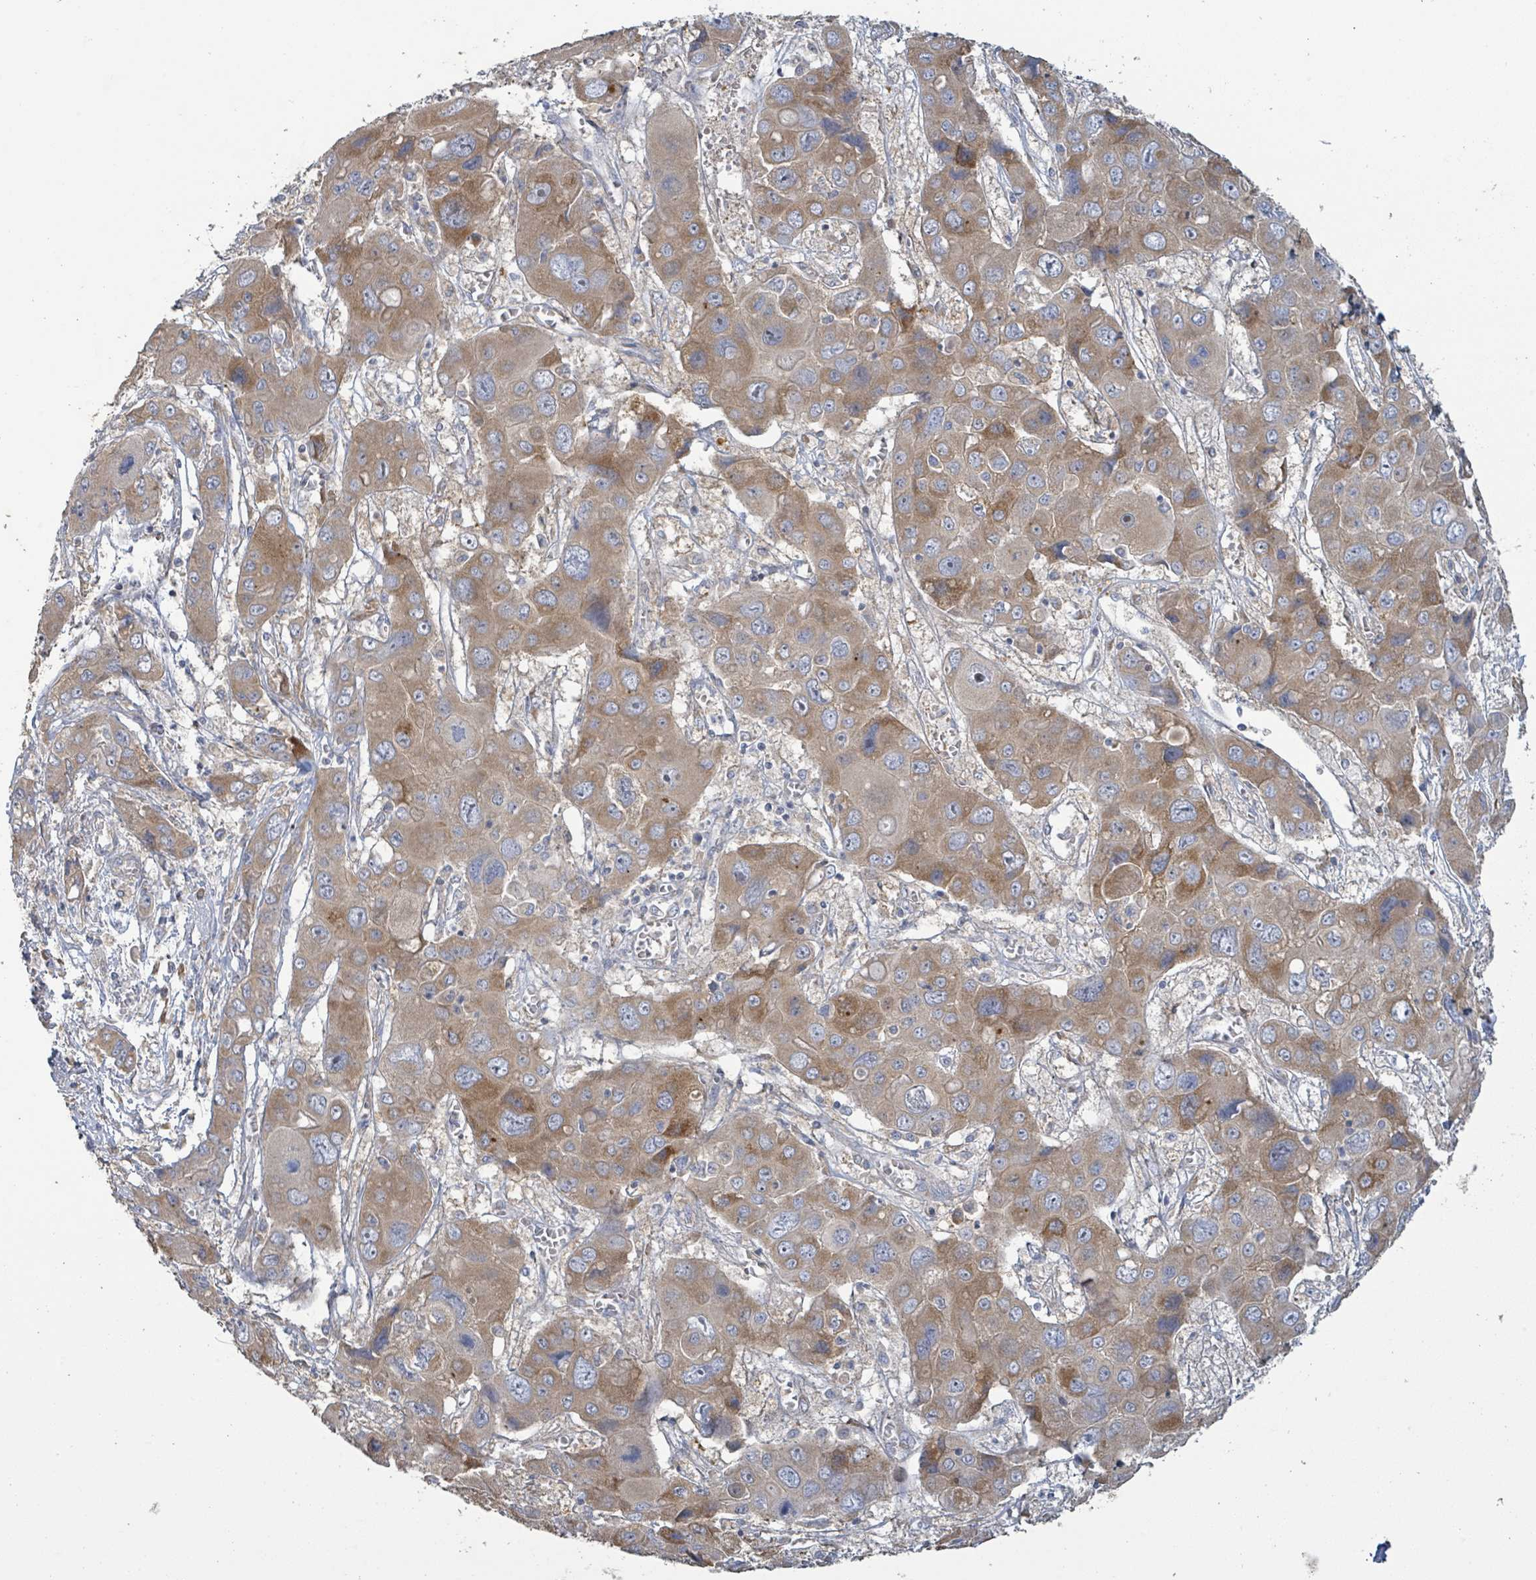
{"staining": {"intensity": "moderate", "quantity": ">75%", "location": "cytoplasmic/membranous"}, "tissue": "liver cancer", "cell_type": "Tumor cells", "image_type": "cancer", "snomed": [{"axis": "morphology", "description": "Cholangiocarcinoma"}, {"axis": "topography", "description": "Liver"}], "caption": "Protein staining demonstrates moderate cytoplasmic/membranous positivity in about >75% of tumor cells in liver cancer (cholangiocarcinoma).", "gene": "RPL32", "patient": {"sex": "male", "age": 67}}